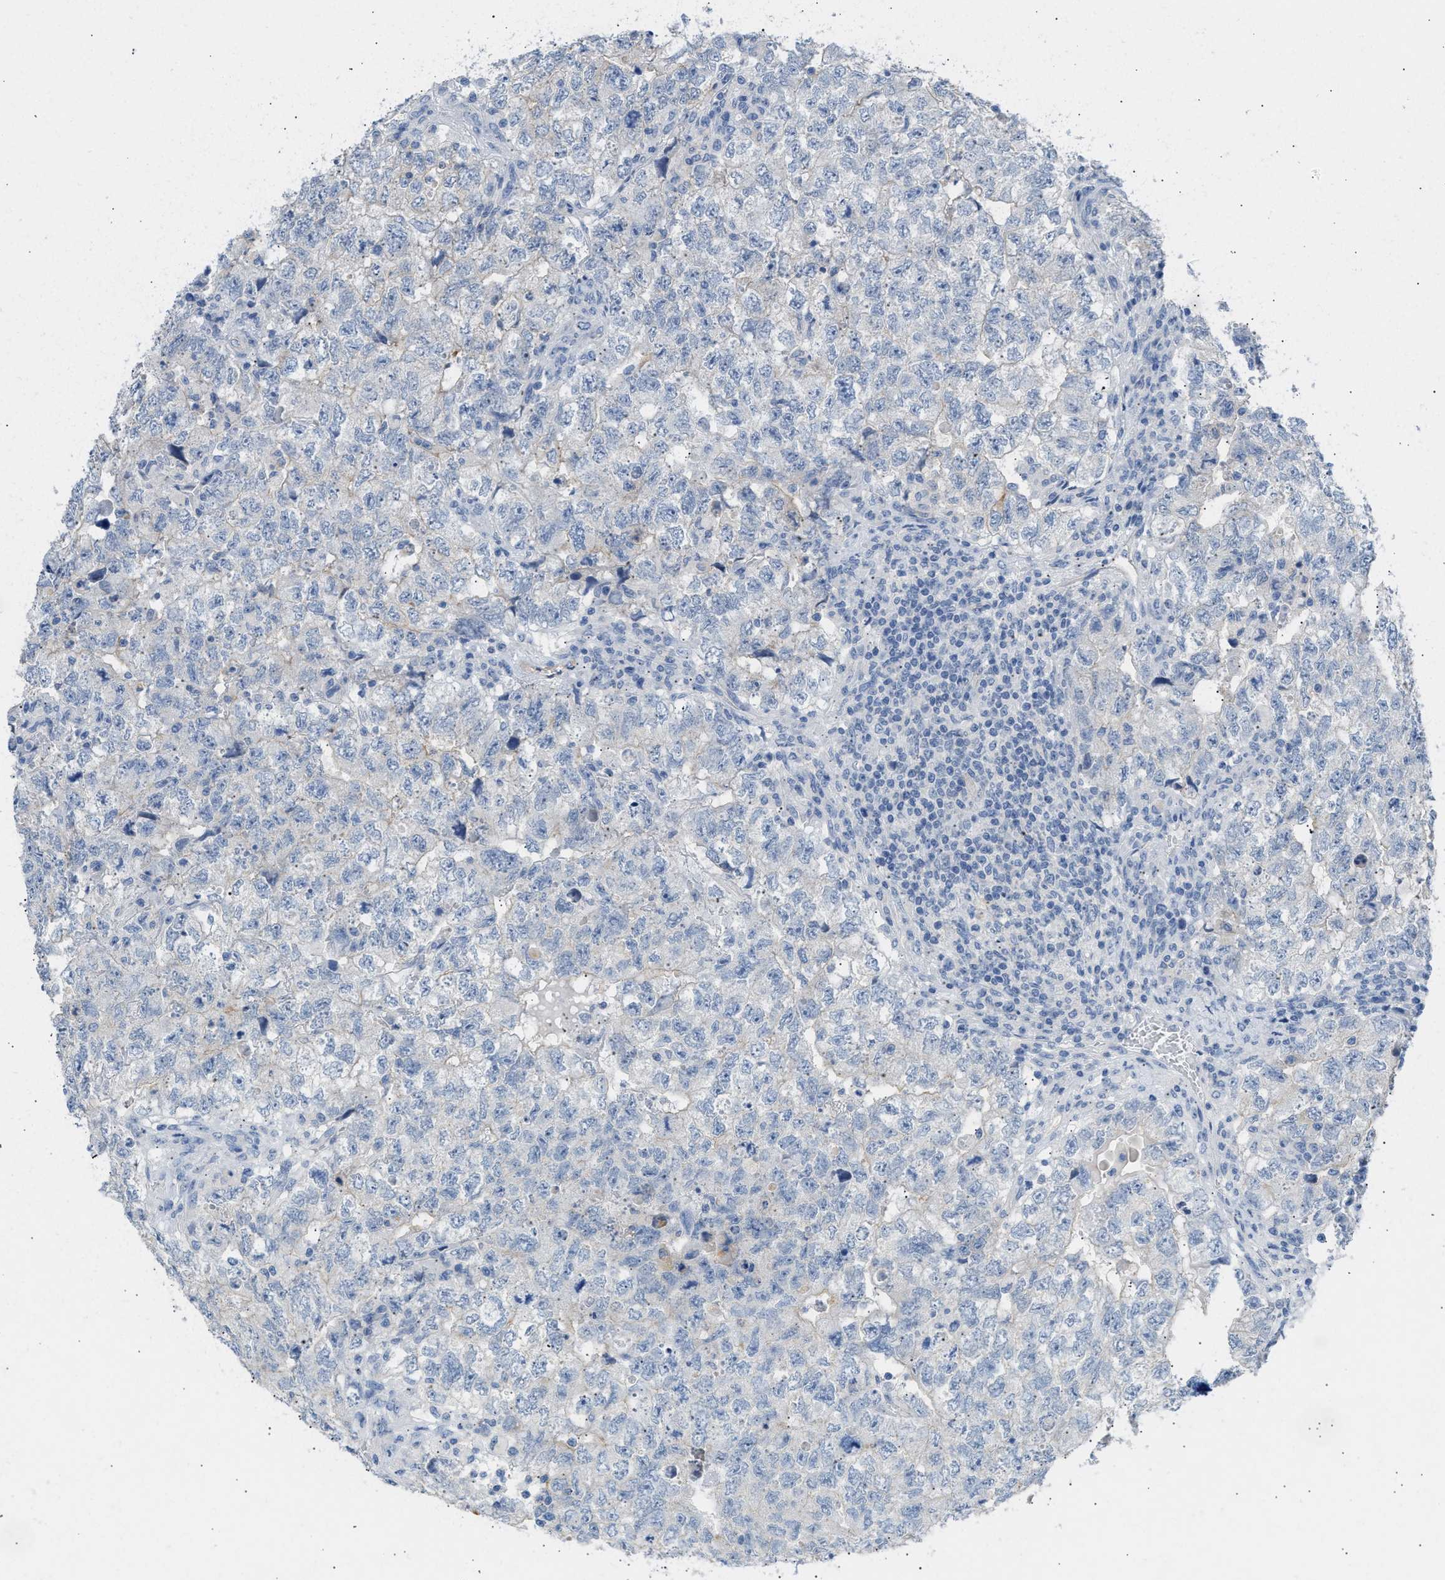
{"staining": {"intensity": "moderate", "quantity": "<25%", "location": "cytoplasmic/membranous"}, "tissue": "testis cancer", "cell_type": "Tumor cells", "image_type": "cancer", "snomed": [{"axis": "morphology", "description": "Carcinoma, Embryonal, NOS"}, {"axis": "topography", "description": "Testis"}], "caption": "Protein analysis of embryonal carcinoma (testis) tissue shows moderate cytoplasmic/membranous positivity in about <25% of tumor cells.", "gene": "ERBB2", "patient": {"sex": "male", "age": 36}}